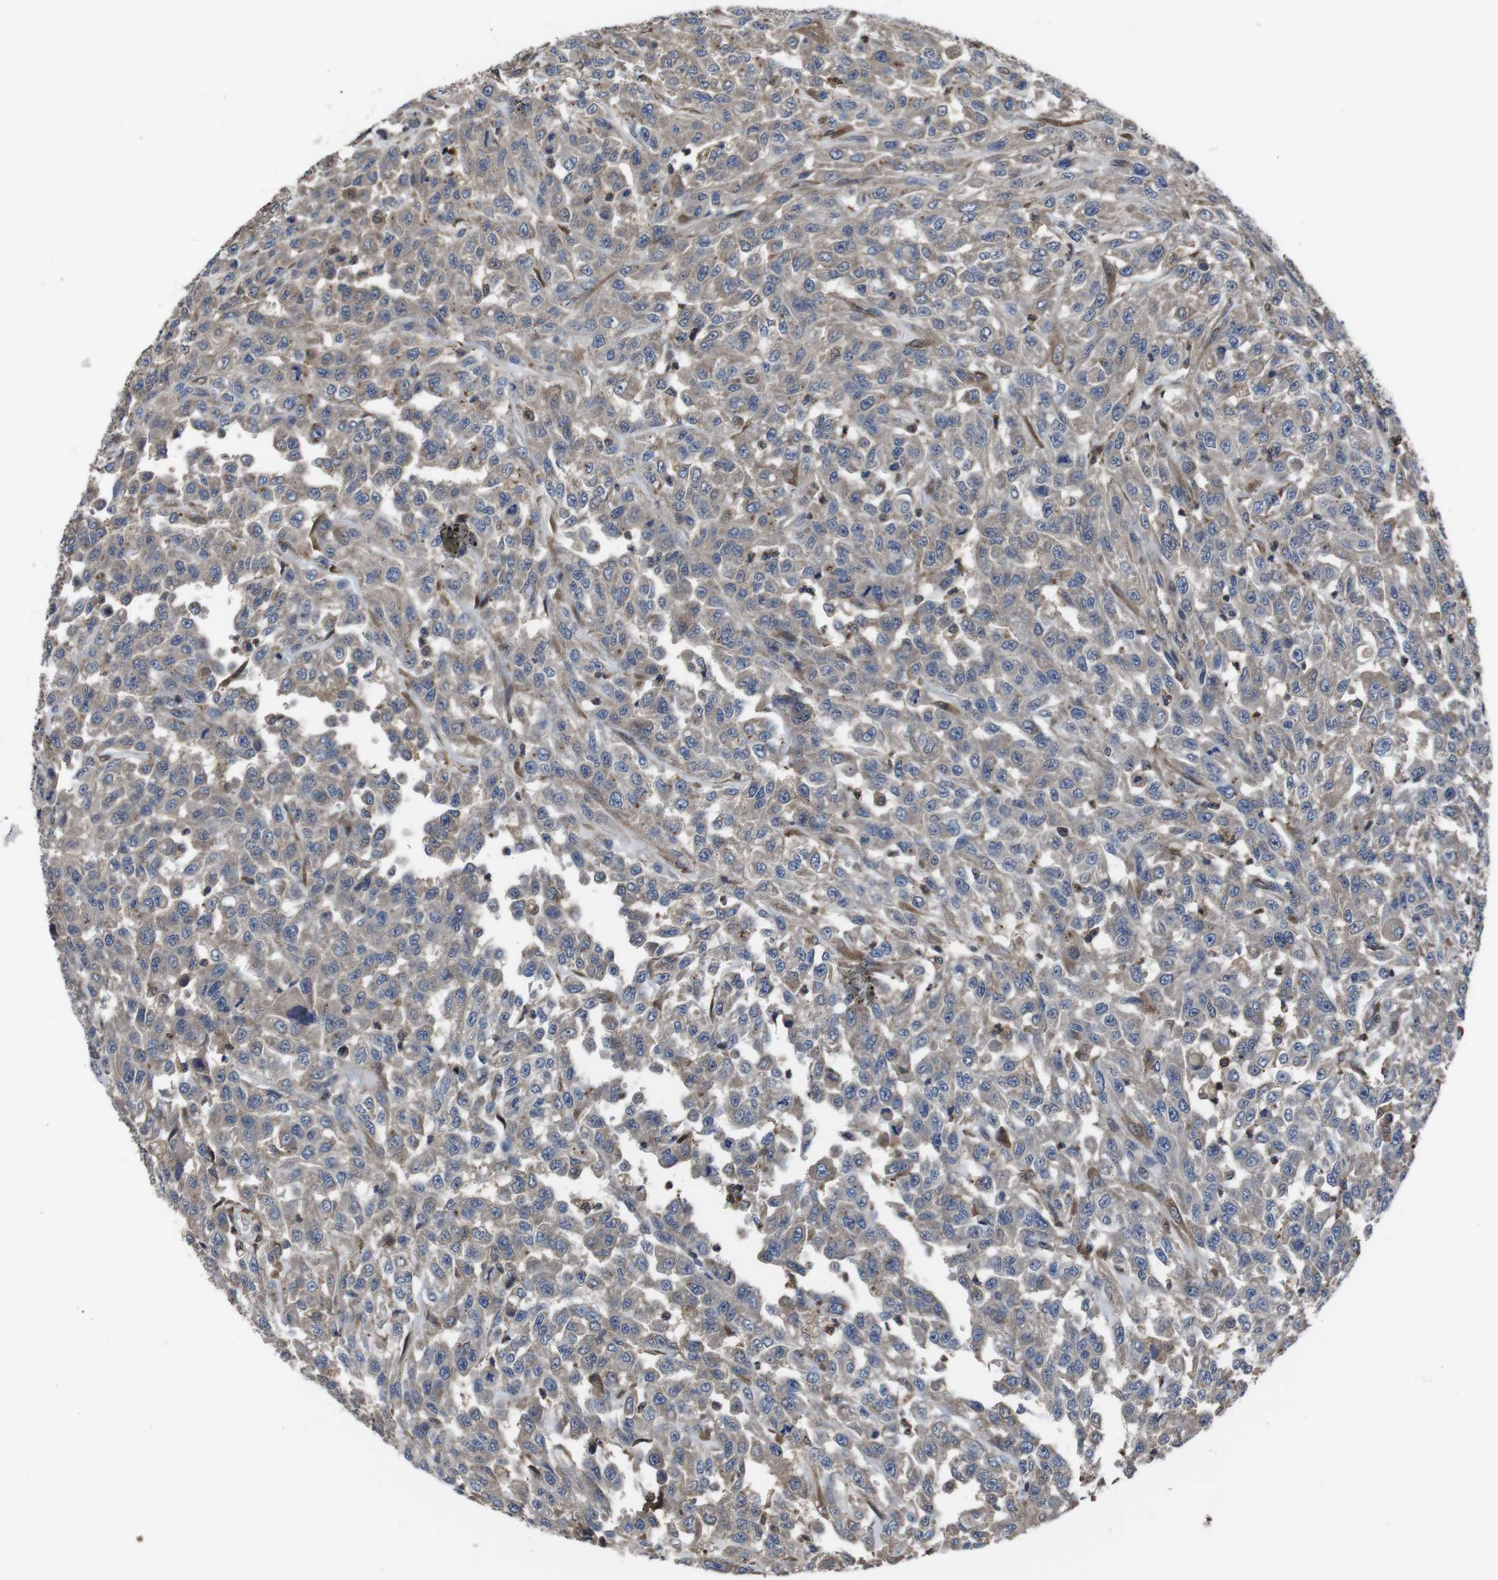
{"staining": {"intensity": "weak", "quantity": "<25%", "location": "cytoplasmic/membranous"}, "tissue": "urothelial cancer", "cell_type": "Tumor cells", "image_type": "cancer", "snomed": [{"axis": "morphology", "description": "Urothelial carcinoma, High grade"}, {"axis": "topography", "description": "Urinary bladder"}], "caption": "The photomicrograph exhibits no significant positivity in tumor cells of urothelial cancer. (DAB (3,3'-diaminobenzidine) immunohistochemistry (IHC) visualized using brightfield microscopy, high magnification).", "gene": "CXCL11", "patient": {"sex": "male", "age": 46}}